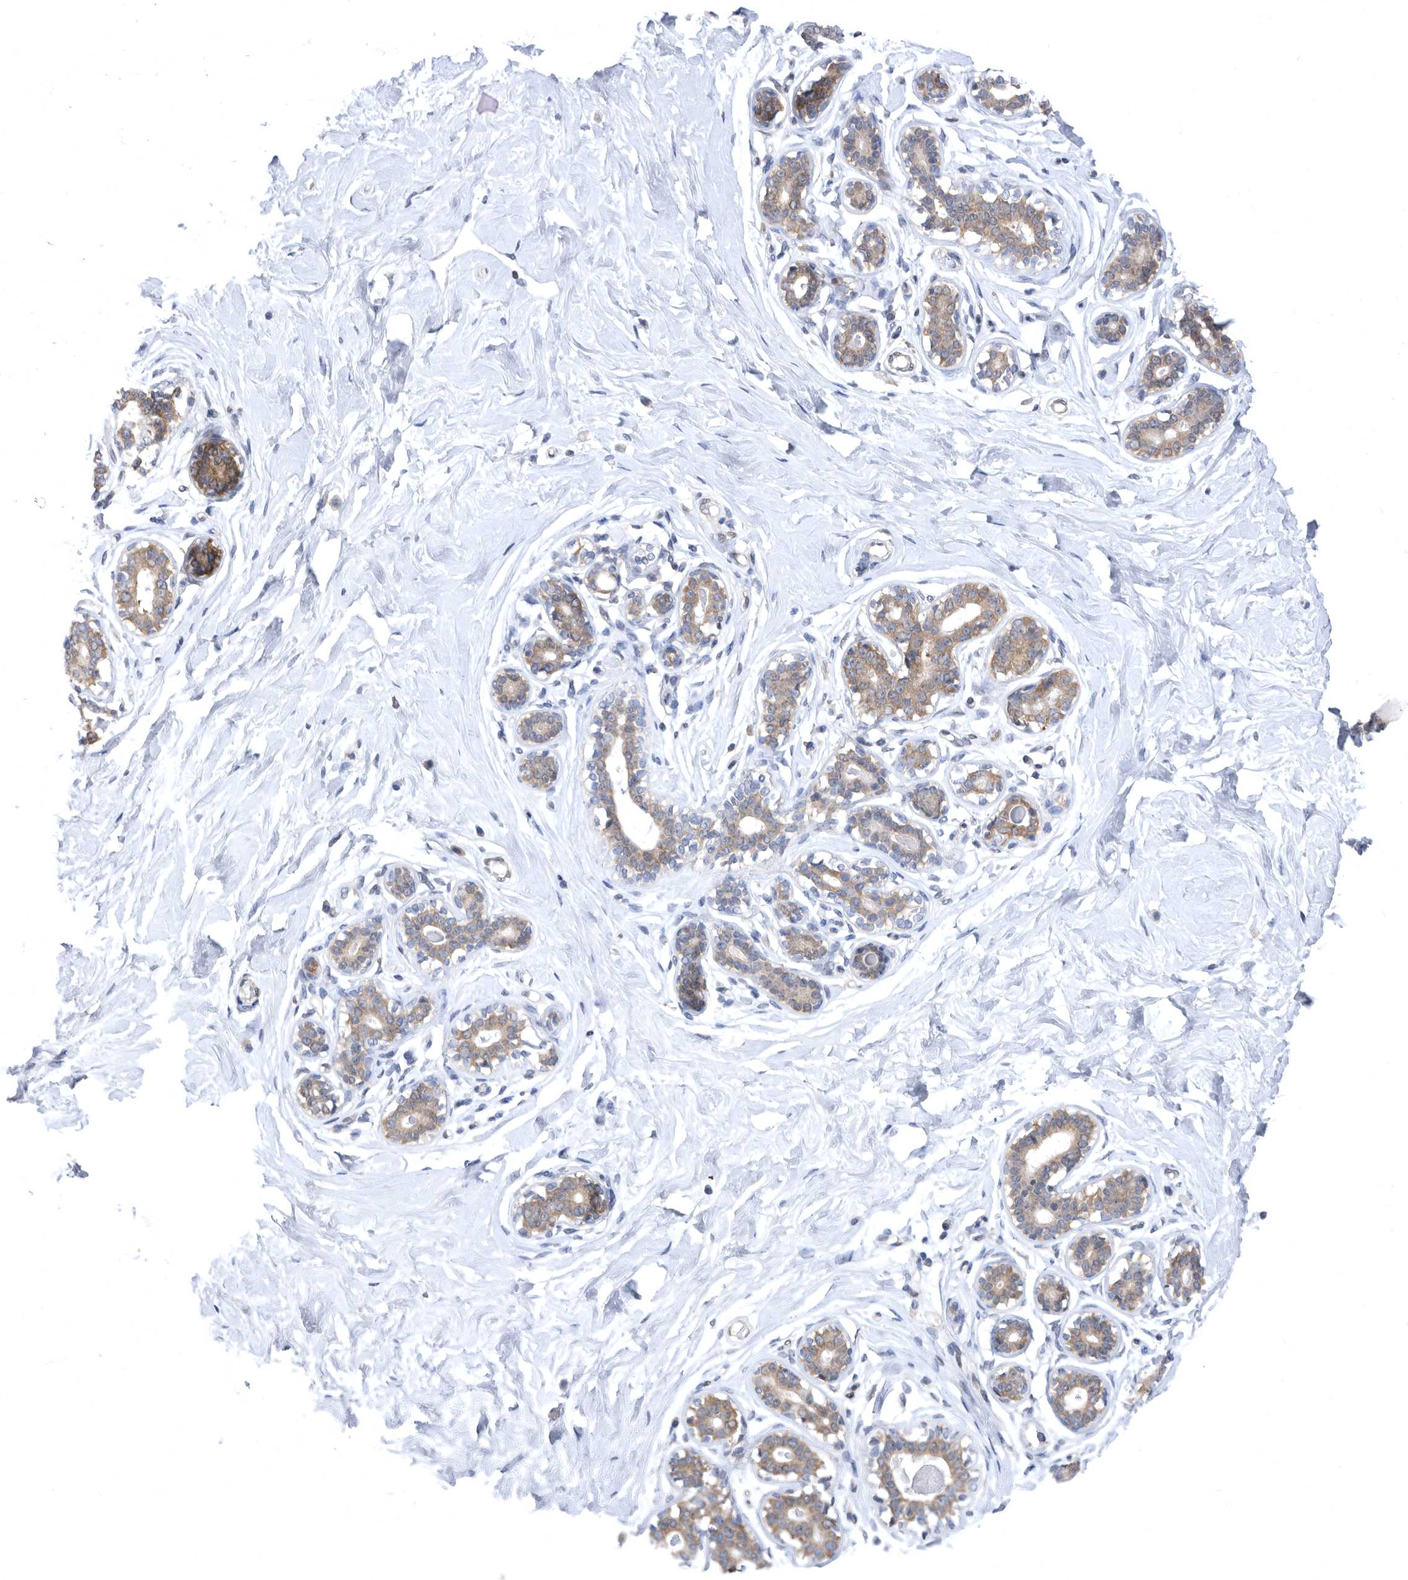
{"staining": {"intensity": "negative", "quantity": "none", "location": "none"}, "tissue": "breast", "cell_type": "Adipocytes", "image_type": "normal", "snomed": [{"axis": "morphology", "description": "Normal tissue, NOS"}, {"axis": "morphology", "description": "Adenoma, NOS"}, {"axis": "topography", "description": "Breast"}], "caption": "Immunohistochemical staining of normal human breast exhibits no significant positivity in adipocytes. (Brightfield microscopy of DAB (3,3'-diaminobenzidine) immunohistochemistry (IHC) at high magnification).", "gene": "CCT4", "patient": {"sex": "female", "age": 23}}